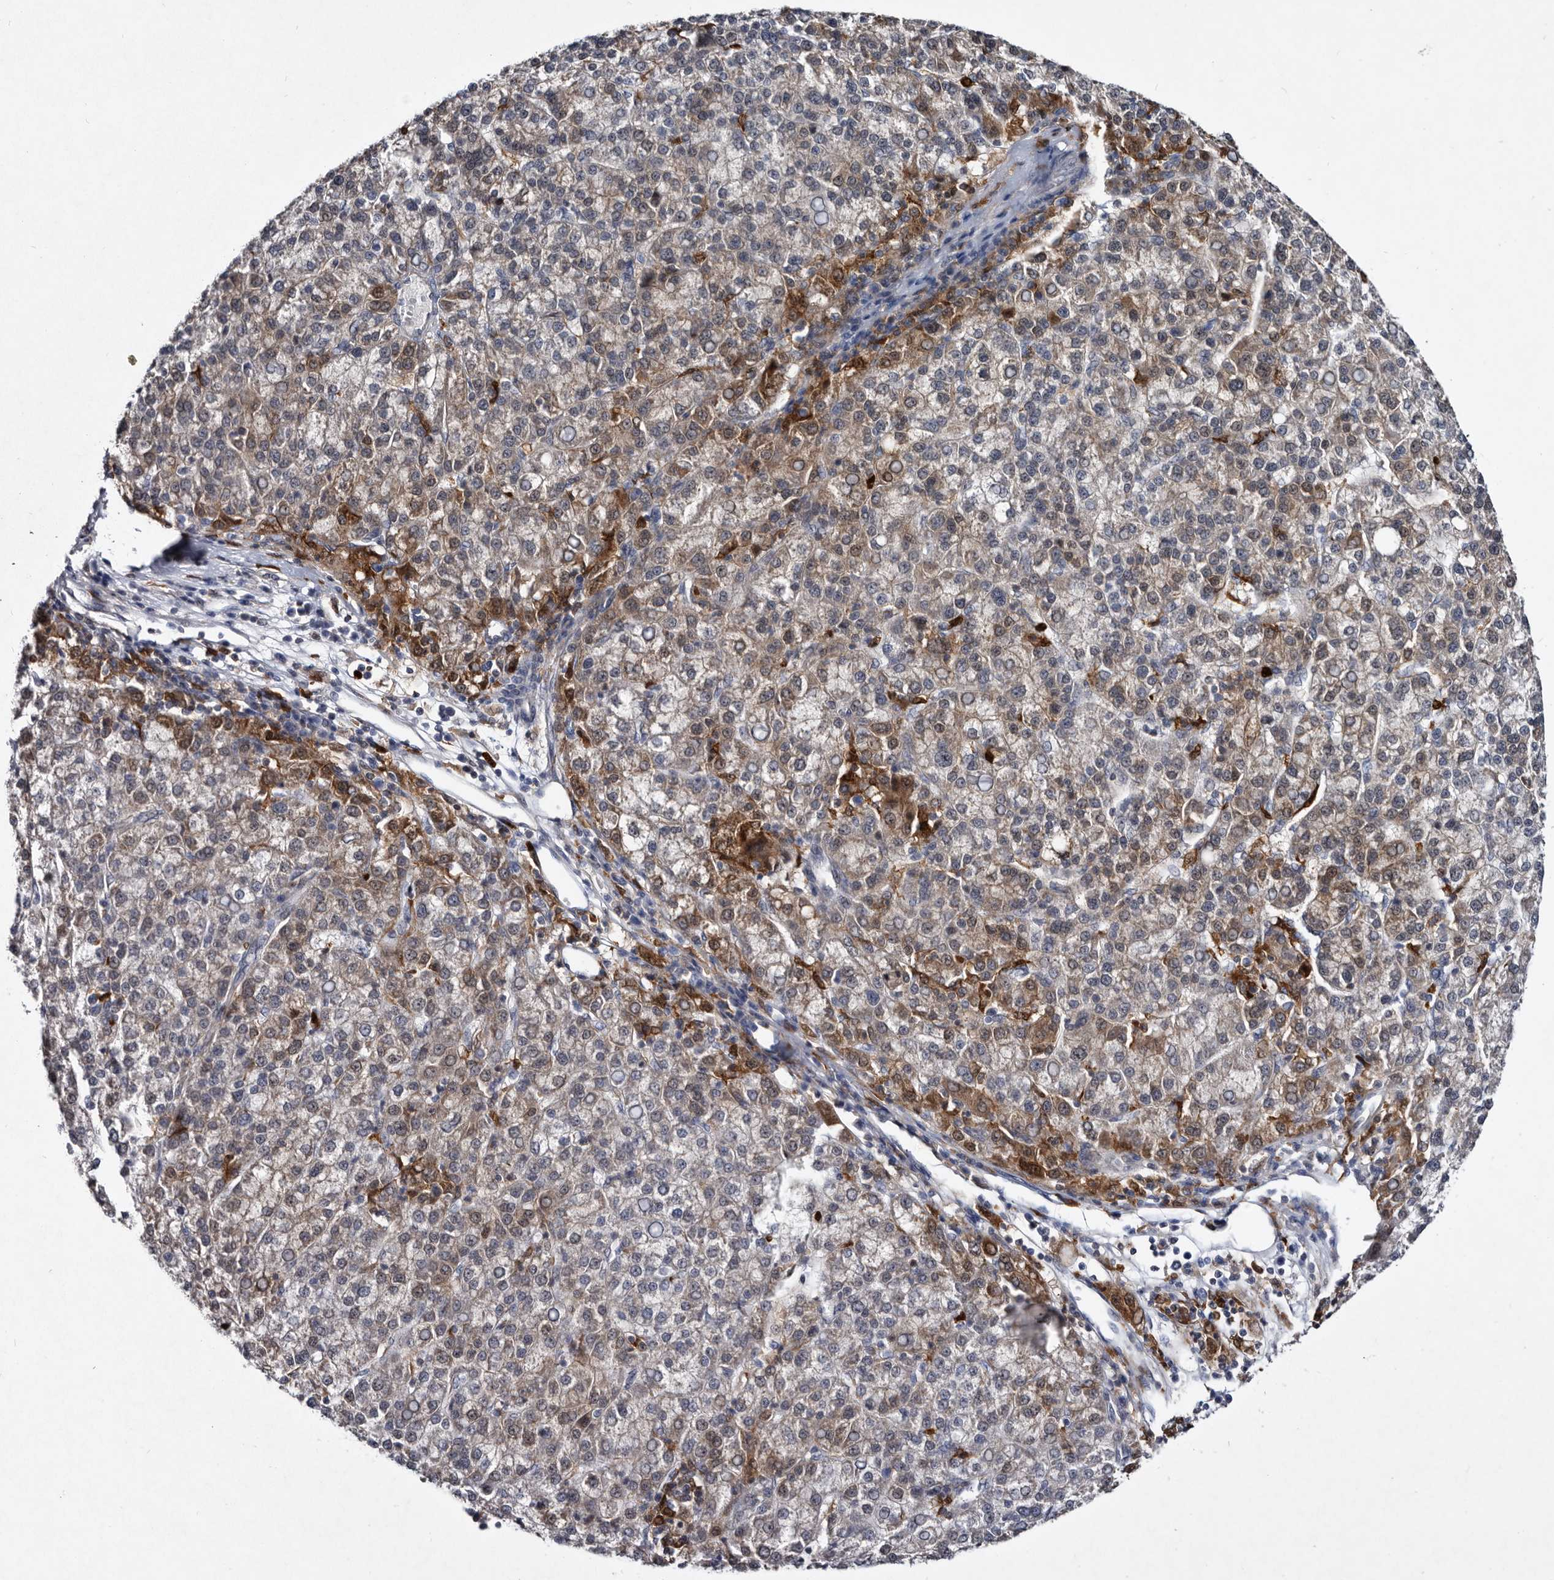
{"staining": {"intensity": "moderate", "quantity": "25%-75%", "location": "cytoplasmic/membranous"}, "tissue": "liver cancer", "cell_type": "Tumor cells", "image_type": "cancer", "snomed": [{"axis": "morphology", "description": "Carcinoma, Hepatocellular, NOS"}, {"axis": "topography", "description": "Liver"}], "caption": "DAB immunohistochemical staining of human liver cancer reveals moderate cytoplasmic/membranous protein expression in about 25%-75% of tumor cells.", "gene": "SERPINB8", "patient": {"sex": "female", "age": 58}}